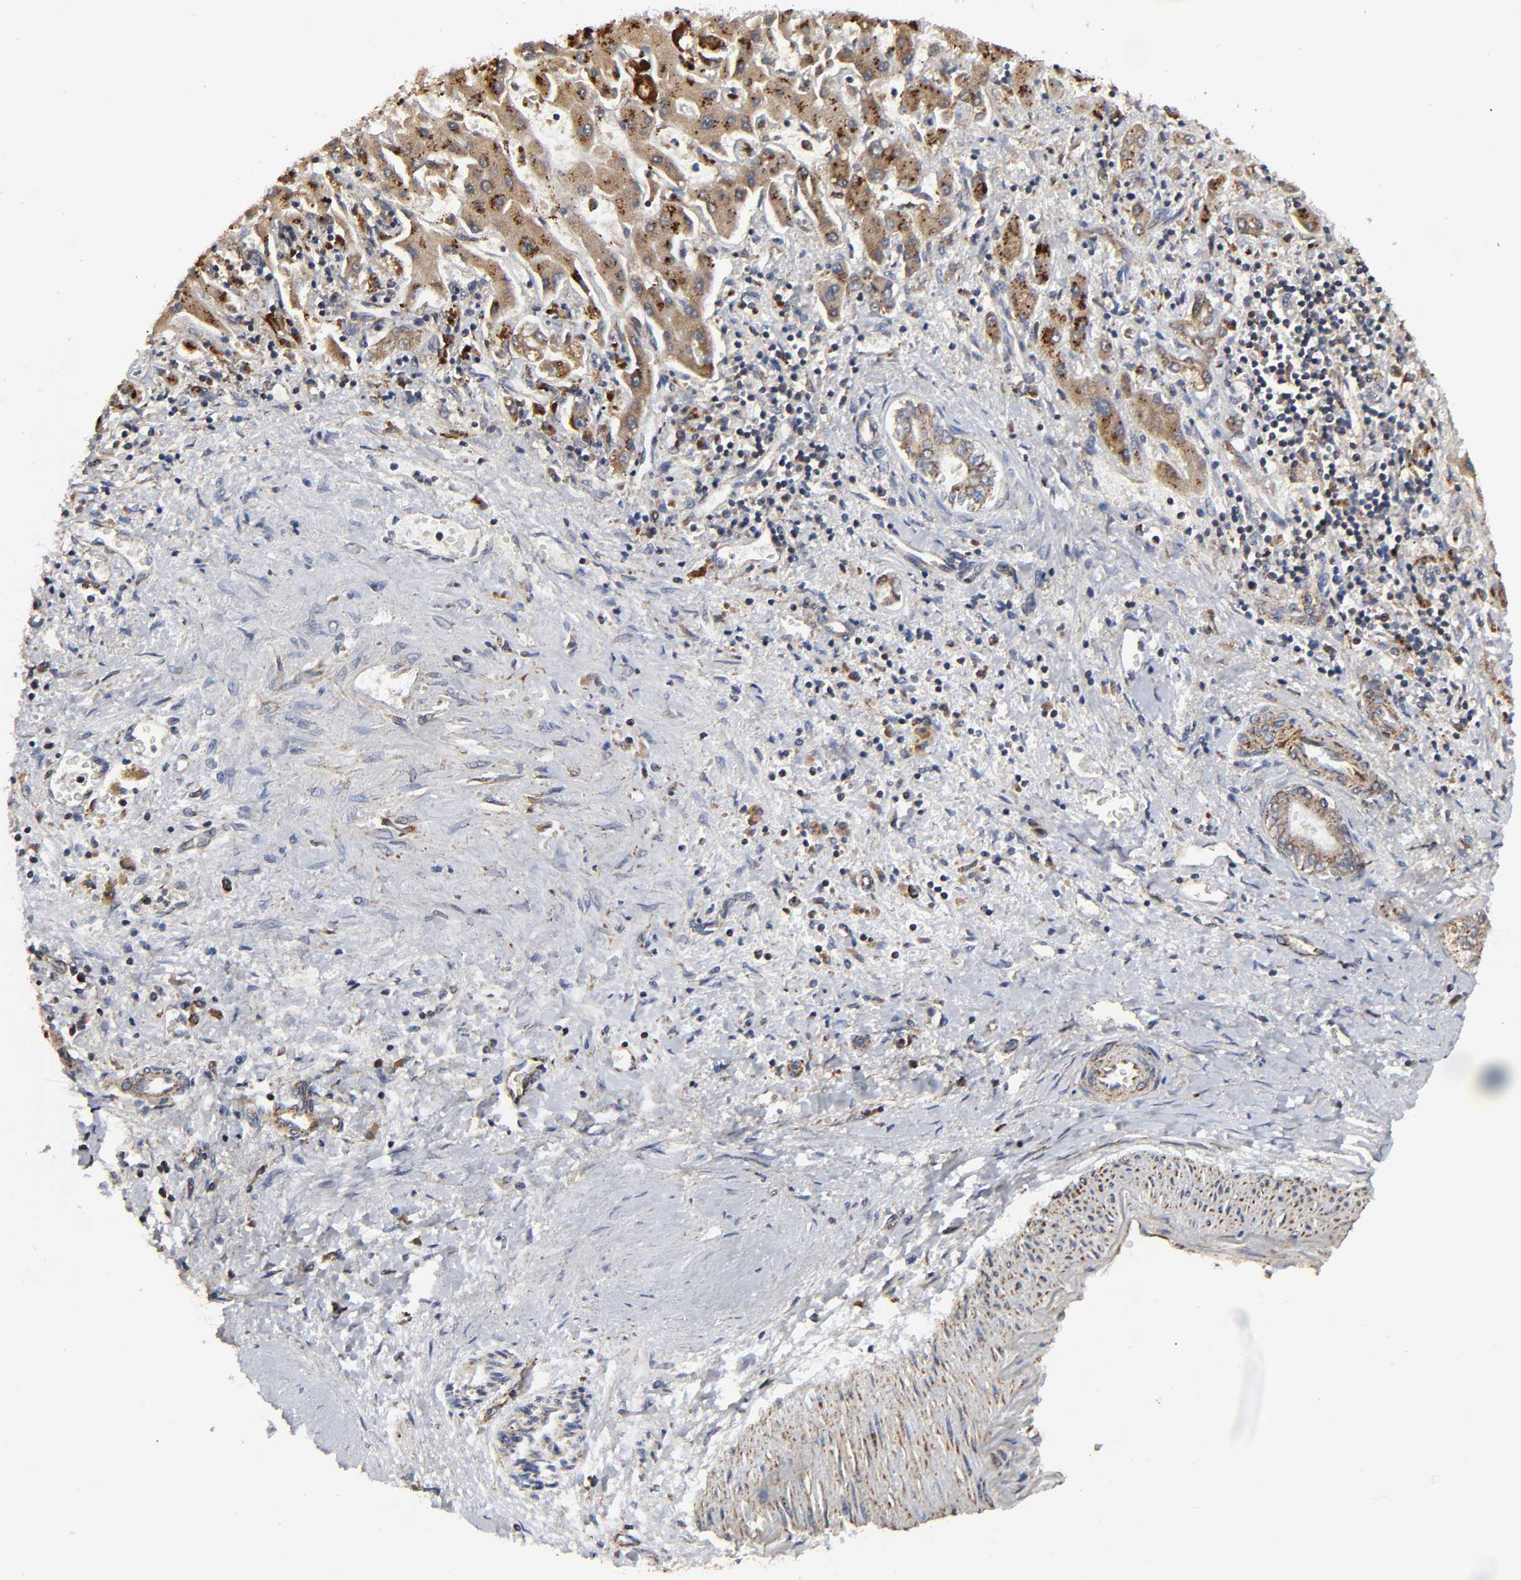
{"staining": {"intensity": "strong", "quantity": ">75%", "location": "cytoplasmic/membranous"}, "tissue": "liver cancer", "cell_type": "Tumor cells", "image_type": "cancer", "snomed": [{"axis": "morphology", "description": "Cholangiocarcinoma"}, {"axis": "topography", "description": "Liver"}], "caption": "Immunohistochemistry of human liver cancer (cholangiocarcinoma) demonstrates high levels of strong cytoplasmic/membranous expression in approximately >75% of tumor cells.", "gene": "COX6B1", "patient": {"sex": "male", "age": 50}}